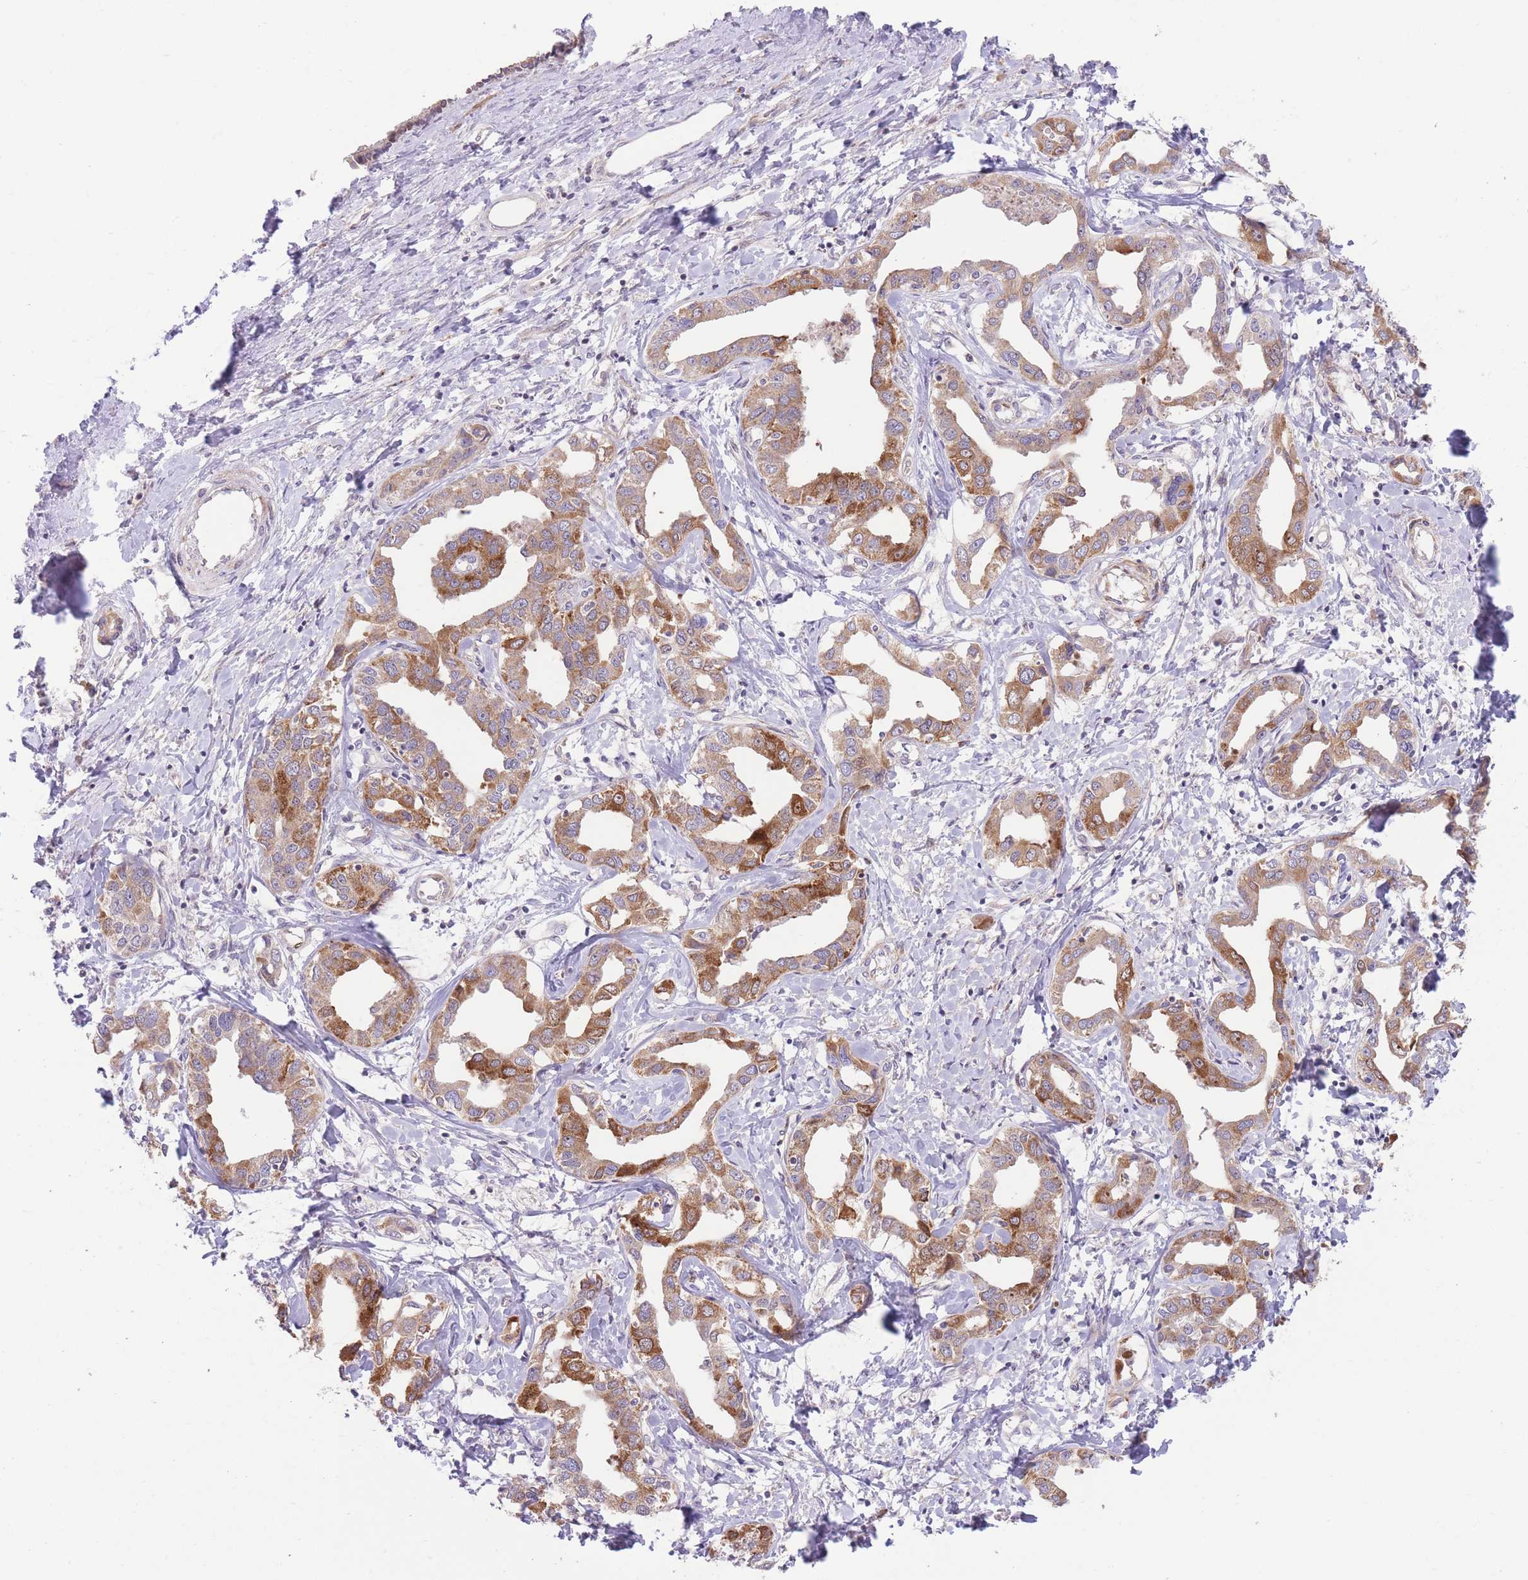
{"staining": {"intensity": "strong", "quantity": ">75%", "location": "cytoplasmic/membranous"}, "tissue": "liver cancer", "cell_type": "Tumor cells", "image_type": "cancer", "snomed": [{"axis": "morphology", "description": "Cholangiocarcinoma"}, {"axis": "topography", "description": "Liver"}], "caption": "A micrograph showing strong cytoplasmic/membranous expression in approximately >75% of tumor cells in cholangiocarcinoma (liver), as visualized by brown immunohistochemical staining.", "gene": "BOLA2B", "patient": {"sex": "male", "age": 59}}